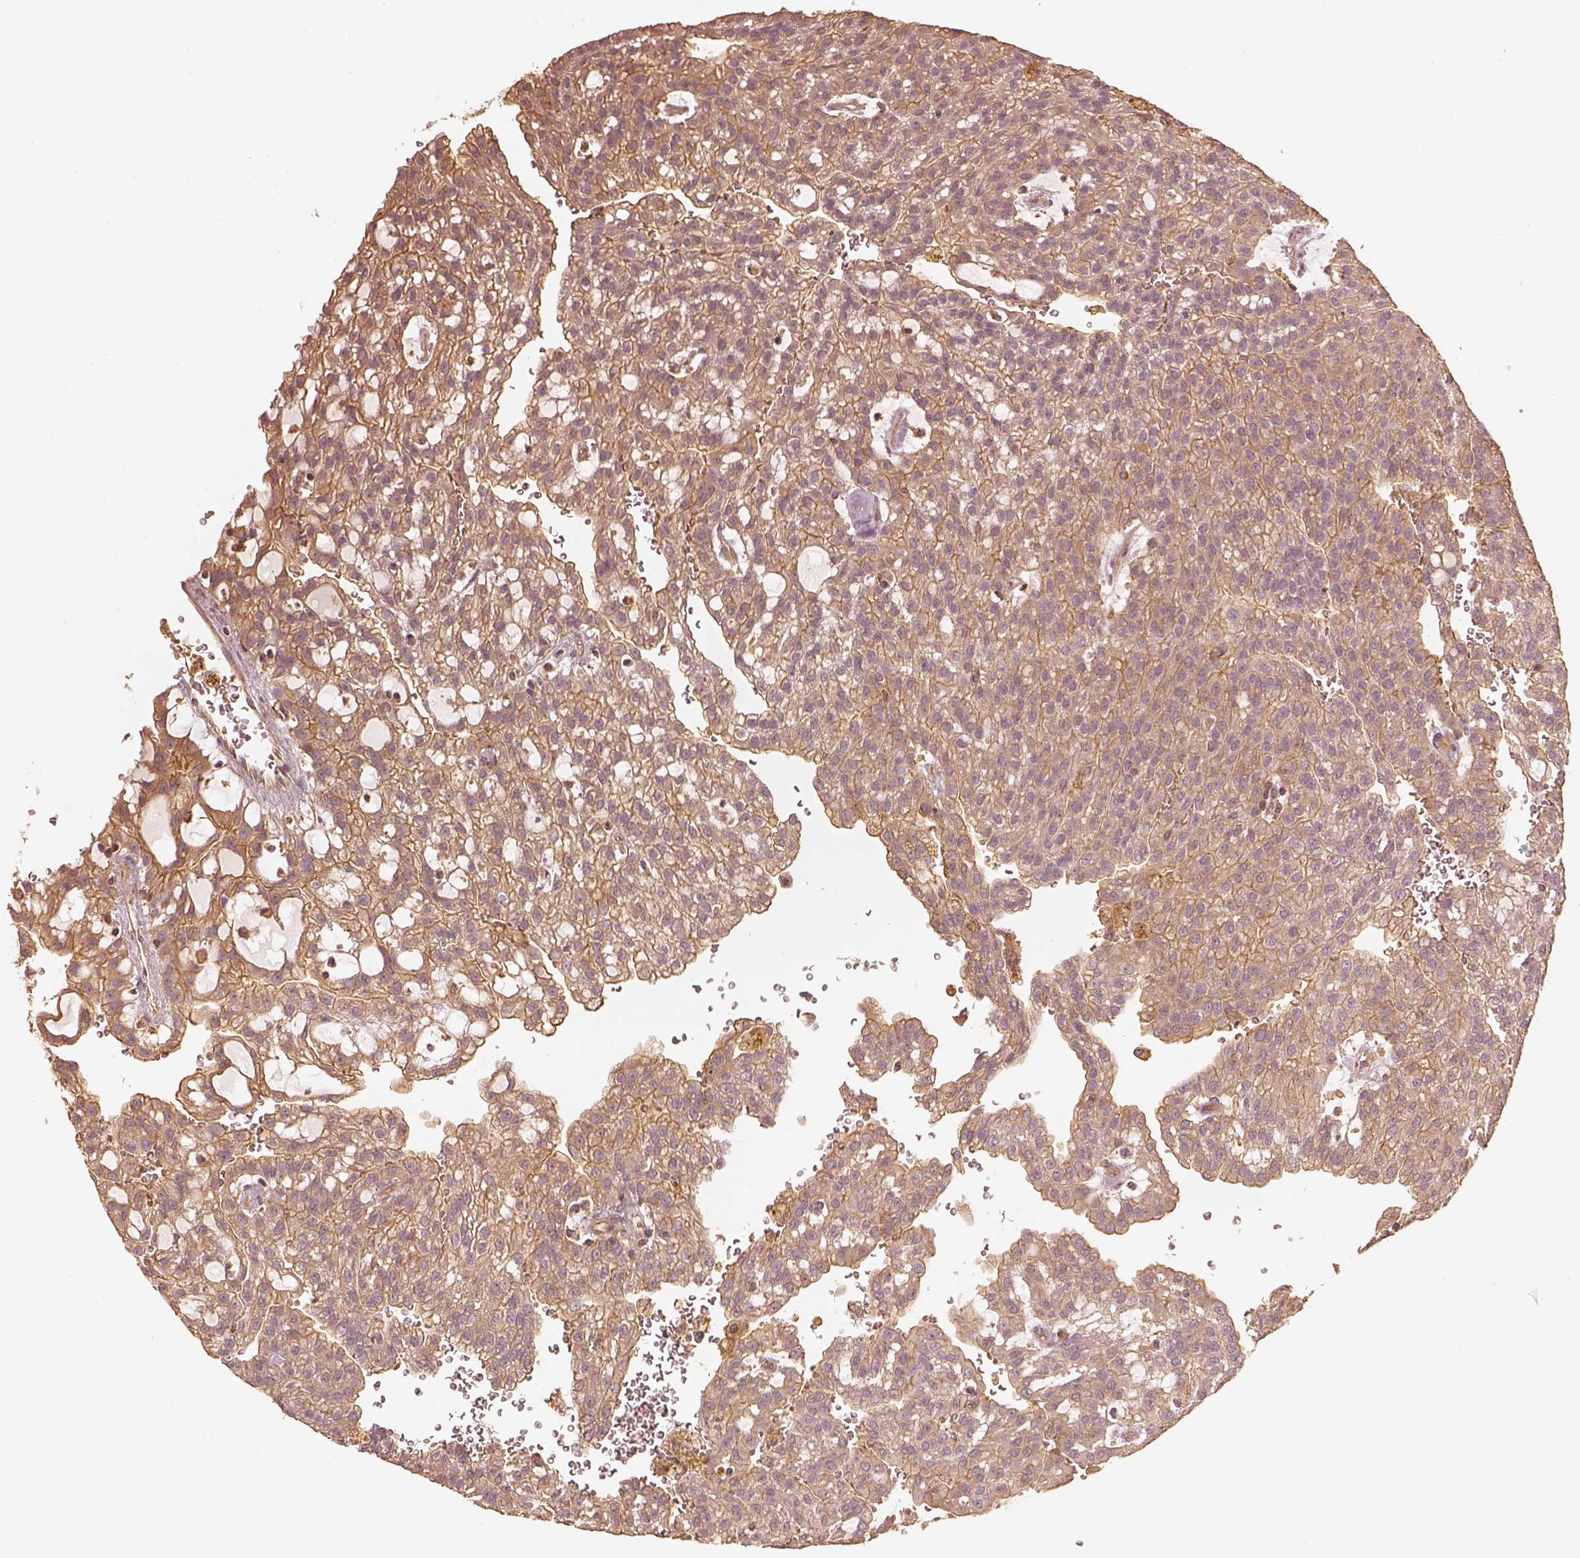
{"staining": {"intensity": "moderate", "quantity": ">75%", "location": "cytoplasmic/membranous"}, "tissue": "renal cancer", "cell_type": "Tumor cells", "image_type": "cancer", "snomed": [{"axis": "morphology", "description": "Adenocarcinoma, NOS"}, {"axis": "topography", "description": "Kidney"}], "caption": "Renal cancer stained with a protein marker shows moderate staining in tumor cells.", "gene": "WDR7", "patient": {"sex": "male", "age": 63}}